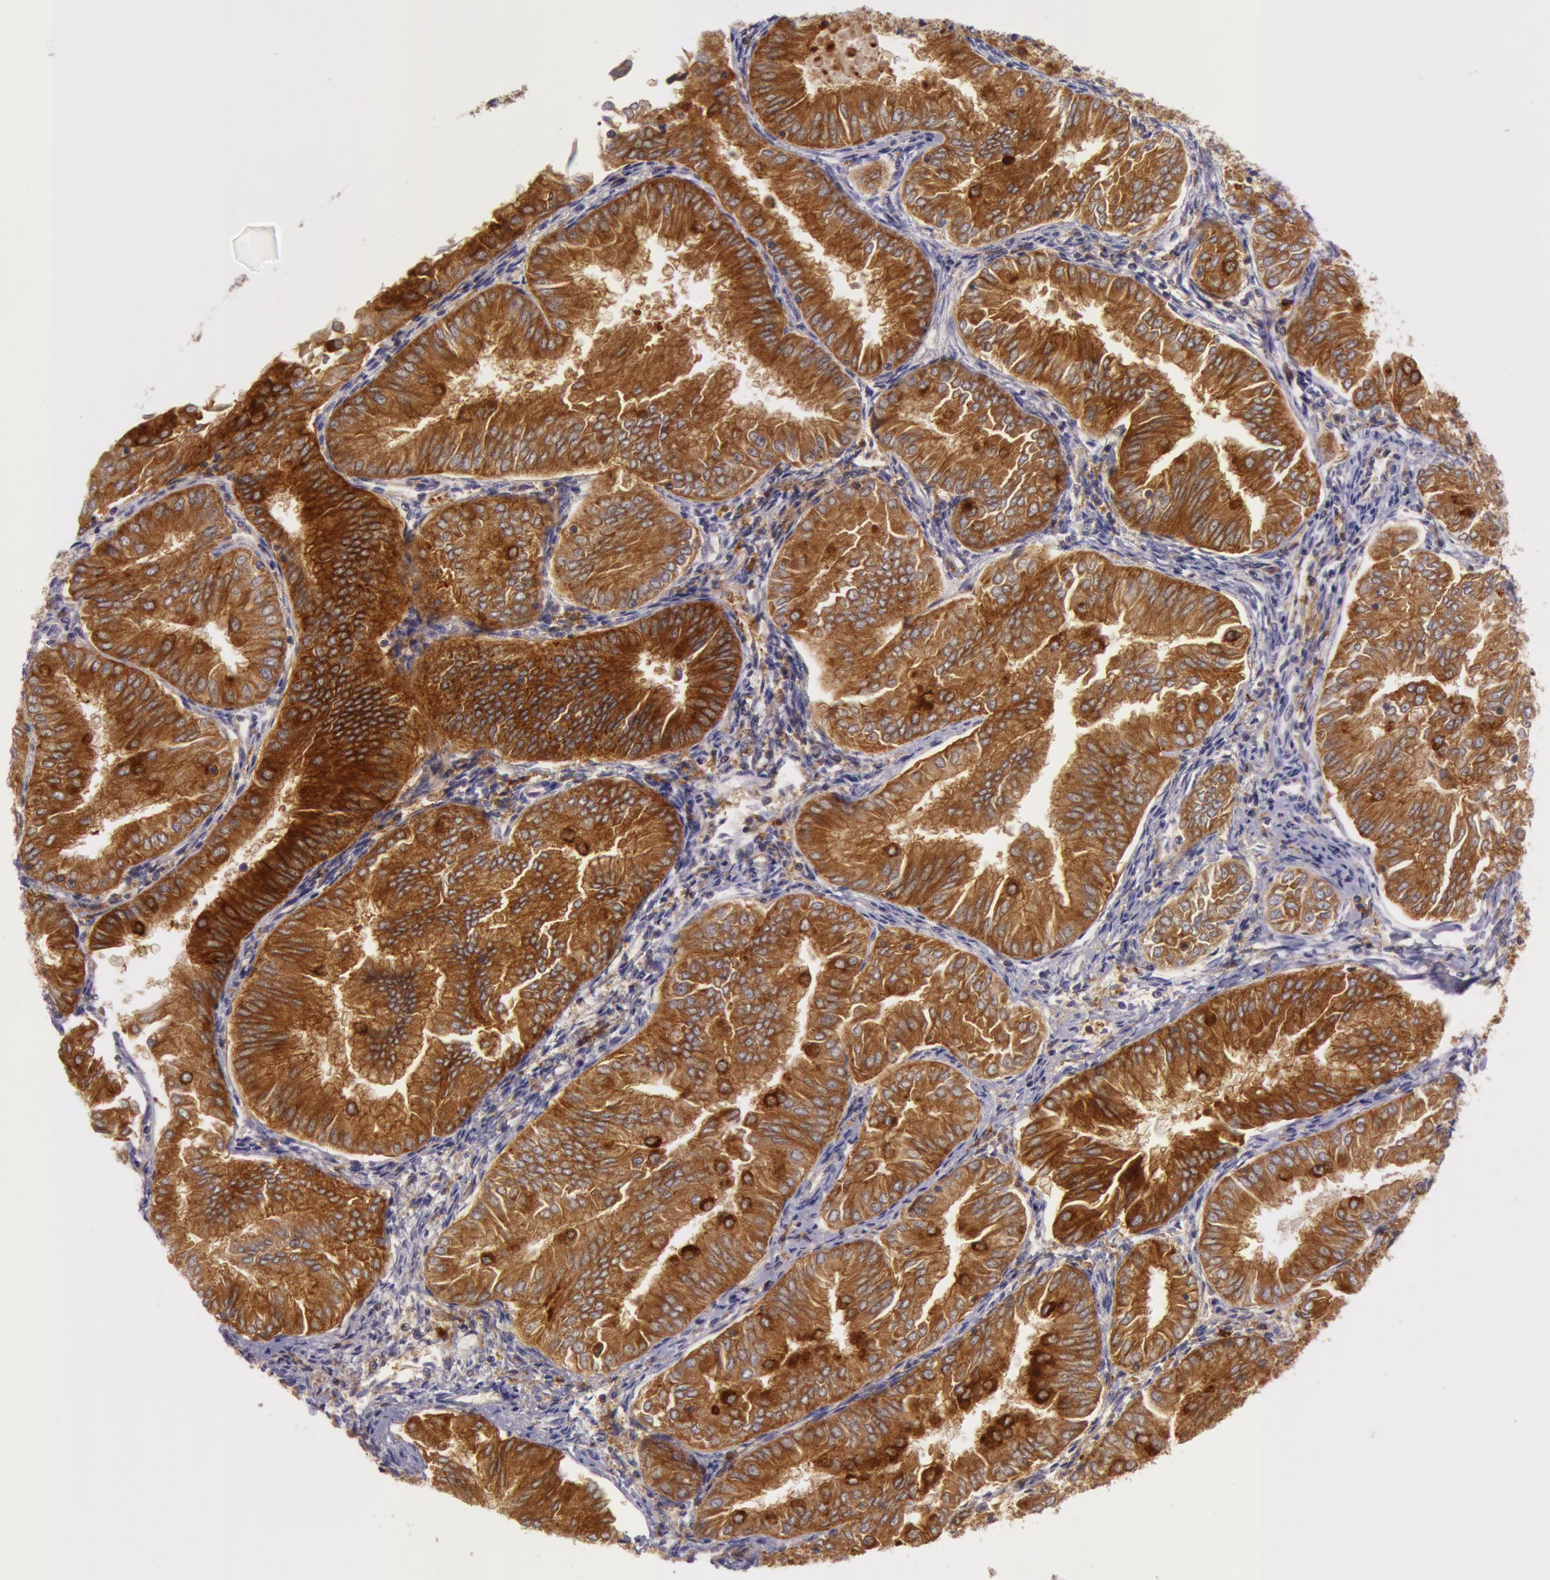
{"staining": {"intensity": "strong", "quantity": ">75%", "location": "cytoplasmic/membranous"}, "tissue": "endometrial cancer", "cell_type": "Tumor cells", "image_type": "cancer", "snomed": [{"axis": "morphology", "description": "Adenocarcinoma, NOS"}, {"axis": "topography", "description": "Endometrium"}], "caption": "An immunohistochemistry photomicrograph of tumor tissue is shown. Protein staining in brown labels strong cytoplasmic/membranous positivity in endometrial cancer (adenocarcinoma) within tumor cells. Using DAB (brown) and hematoxylin (blue) stains, captured at high magnification using brightfield microscopy.", "gene": "LY75", "patient": {"sex": "female", "age": 53}}